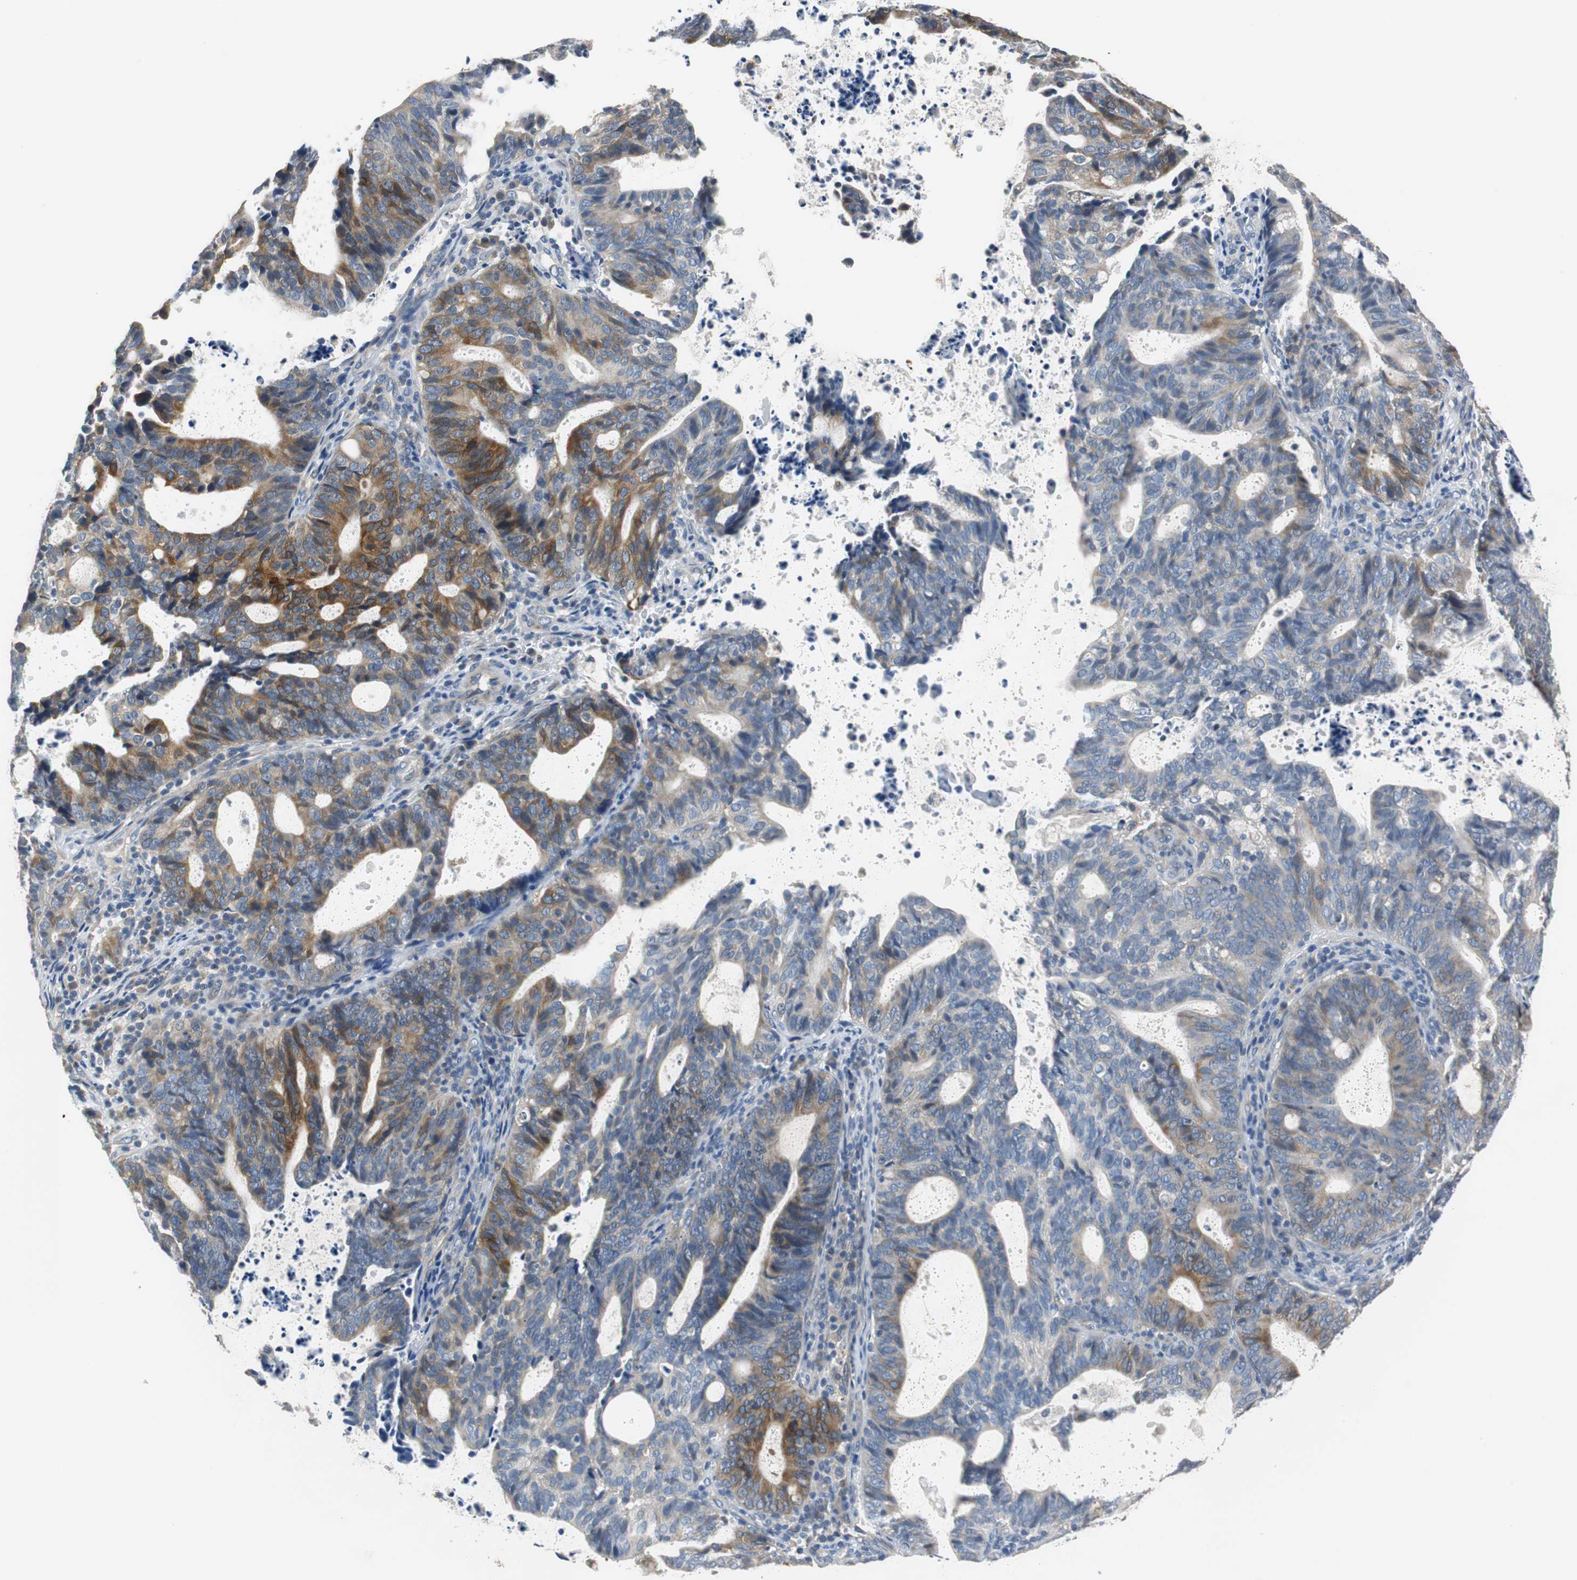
{"staining": {"intensity": "moderate", "quantity": "25%-75%", "location": "cytoplasmic/membranous"}, "tissue": "endometrial cancer", "cell_type": "Tumor cells", "image_type": "cancer", "snomed": [{"axis": "morphology", "description": "Adenocarcinoma, NOS"}, {"axis": "topography", "description": "Uterus"}], "caption": "Moderate cytoplasmic/membranous protein expression is seen in about 25%-75% of tumor cells in endometrial cancer (adenocarcinoma).", "gene": "FADS2", "patient": {"sex": "female", "age": 83}}